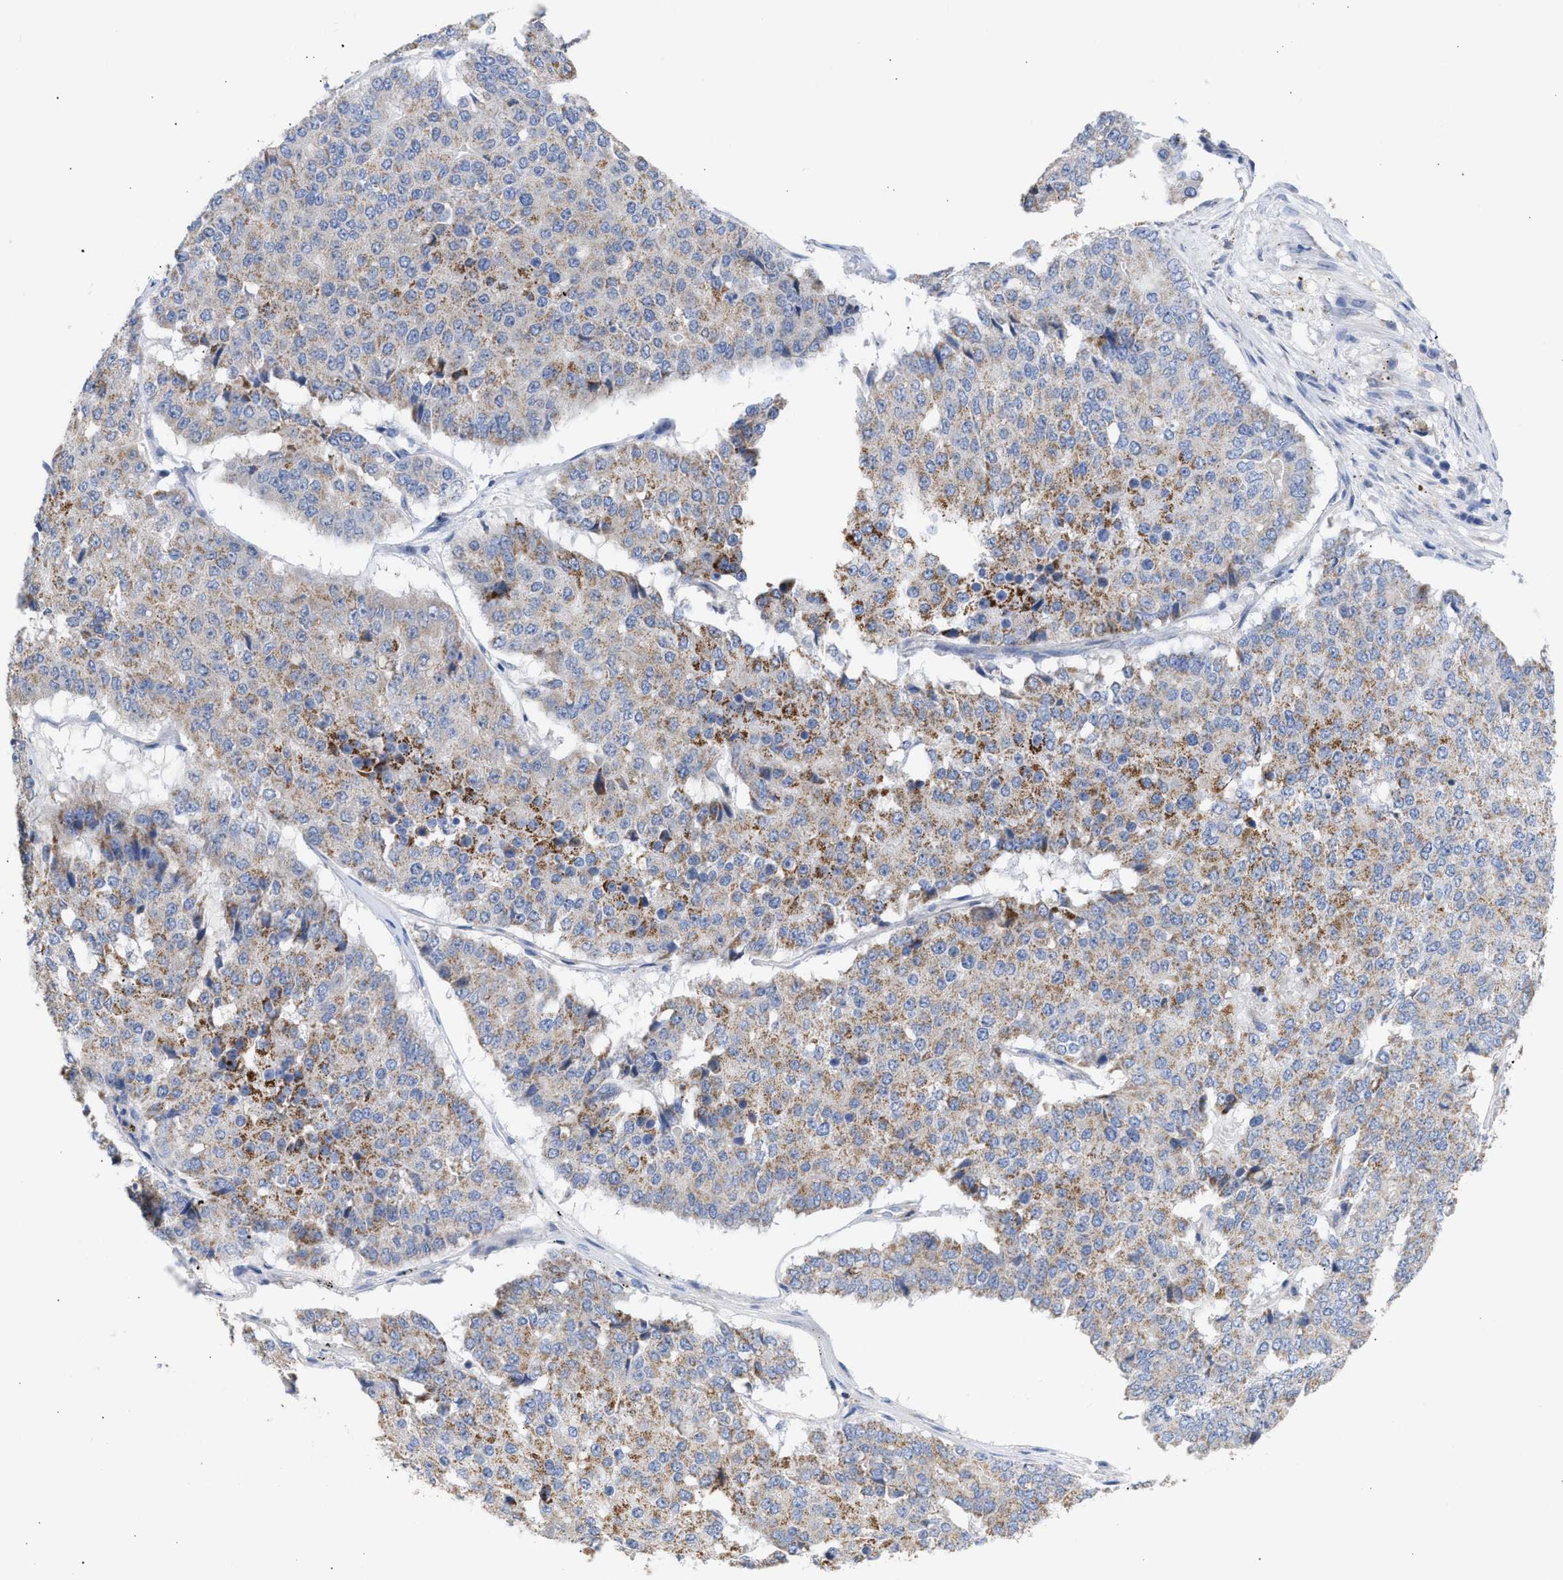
{"staining": {"intensity": "moderate", "quantity": ">75%", "location": "cytoplasmic/membranous"}, "tissue": "pancreatic cancer", "cell_type": "Tumor cells", "image_type": "cancer", "snomed": [{"axis": "morphology", "description": "Adenocarcinoma, NOS"}, {"axis": "topography", "description": "Pancreas"}], "caption": "Immunohistochemistry photomicrograph of human adenocarcinoma (pancreatic) stained for a protein (brown), which demonstrates medium levels of moderate cytoplasmic/membranous staining in about >75% of tumor cells.", "gene": "ACOT13", "patient": {"sex": "male", "age": 50}}